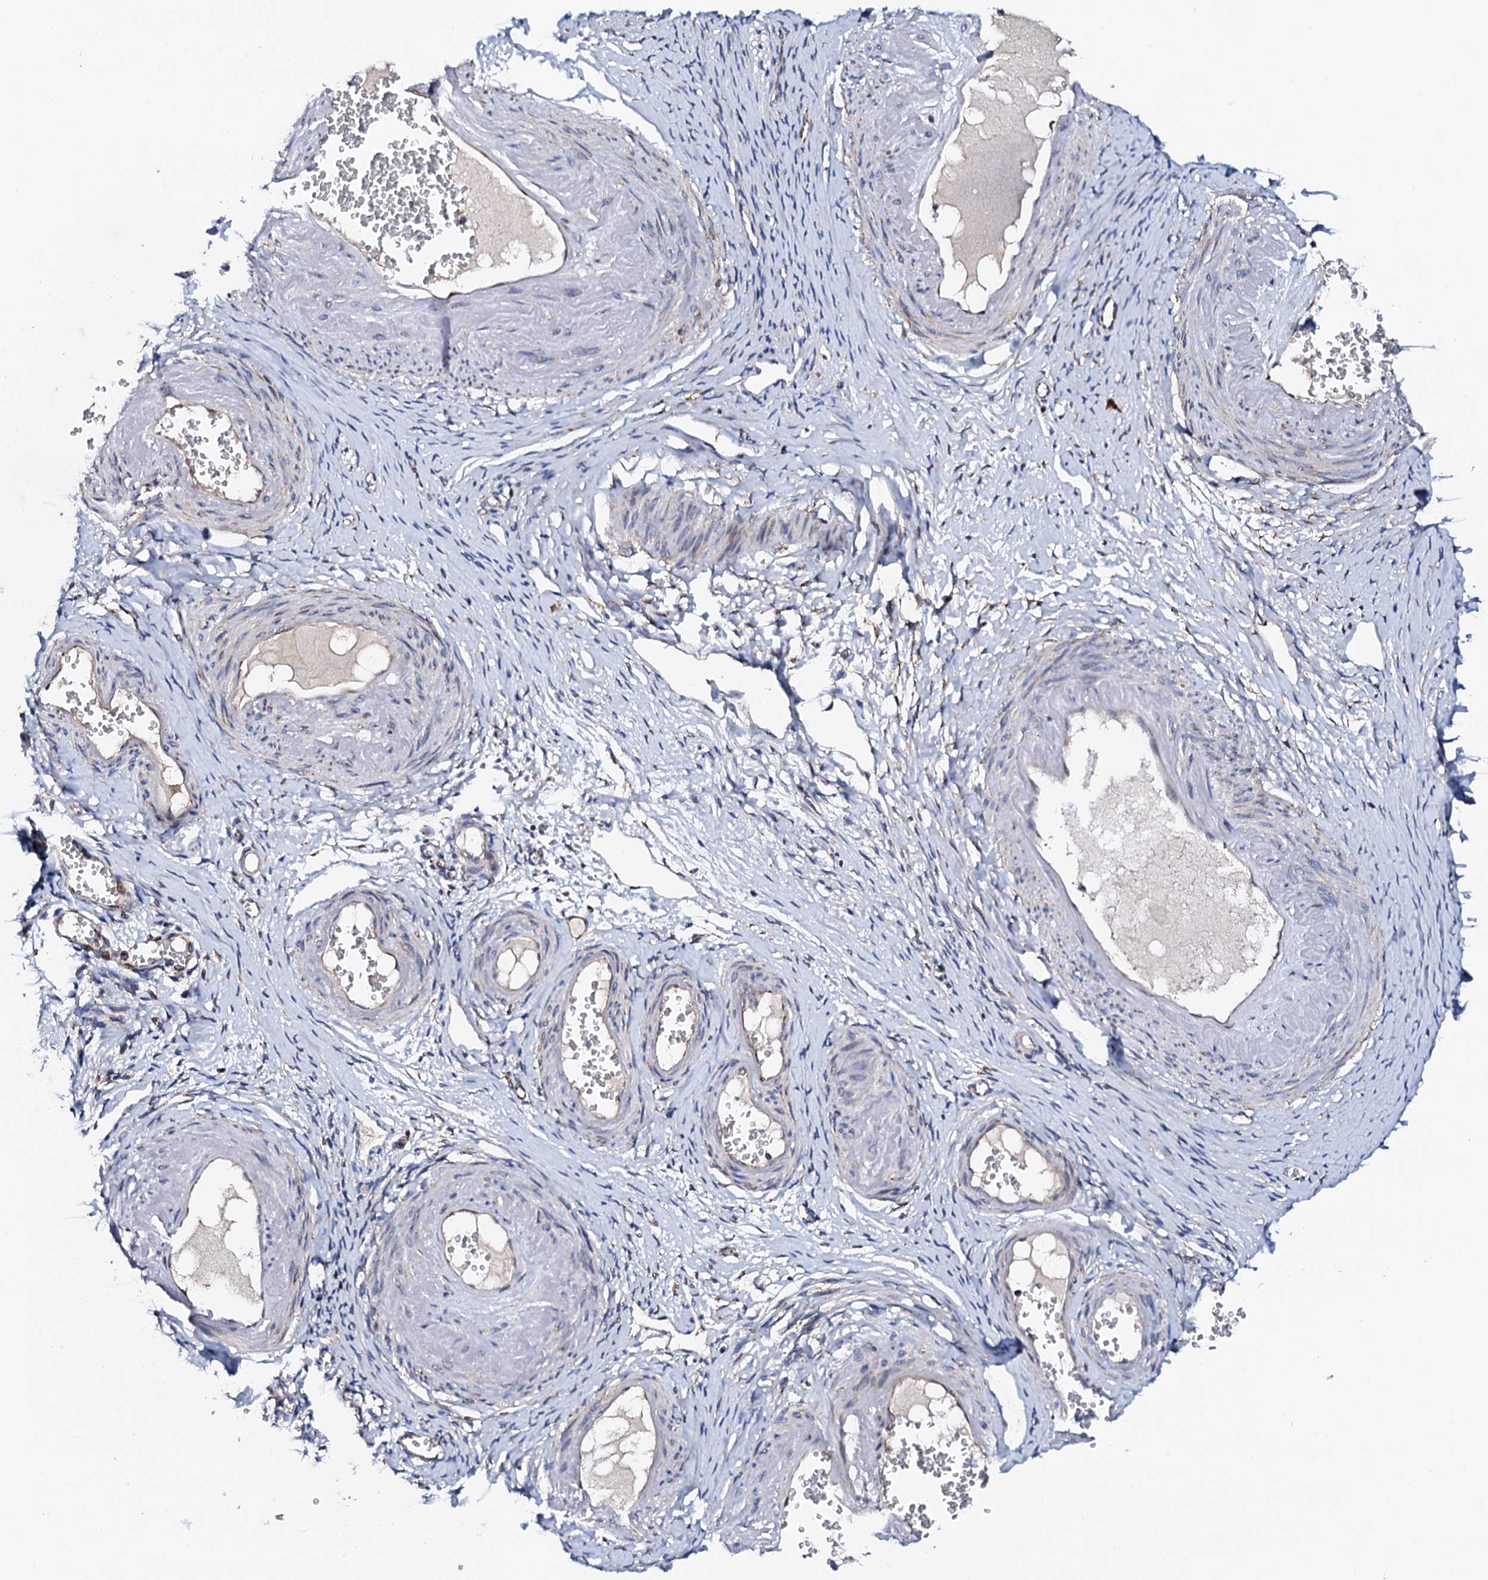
{"staining": {"intensity": "moderate", "quantity": "25%-75%", "location": "cytoplasmic/membranous"}, "tissue": "adipose tissue", "cell_type": "Adipocytes", "image_type": "normal", "snomed": [{"axis": "morphology", "description": "Normal tissue, NOS"}, {"axis": "topography", "description": "Vascular tissue"}, {"axis": "topography", "description": "Fallopian tube"}, {"axis": "topography", "description": "Ovary"}], "caption": "Protein analysis of benign adipose tissue demonstrates moderate cytoplasmic/membranous staining in about 25%-75% of adipocytes. (Stains: DAB (3,3'-diaminobenzidine) in brown, nuclei in blue, Microscopy: brightfield microscopy at high magnification).", "gene": "UBE3C", "patient": {"sex": "female", "age": 67}}